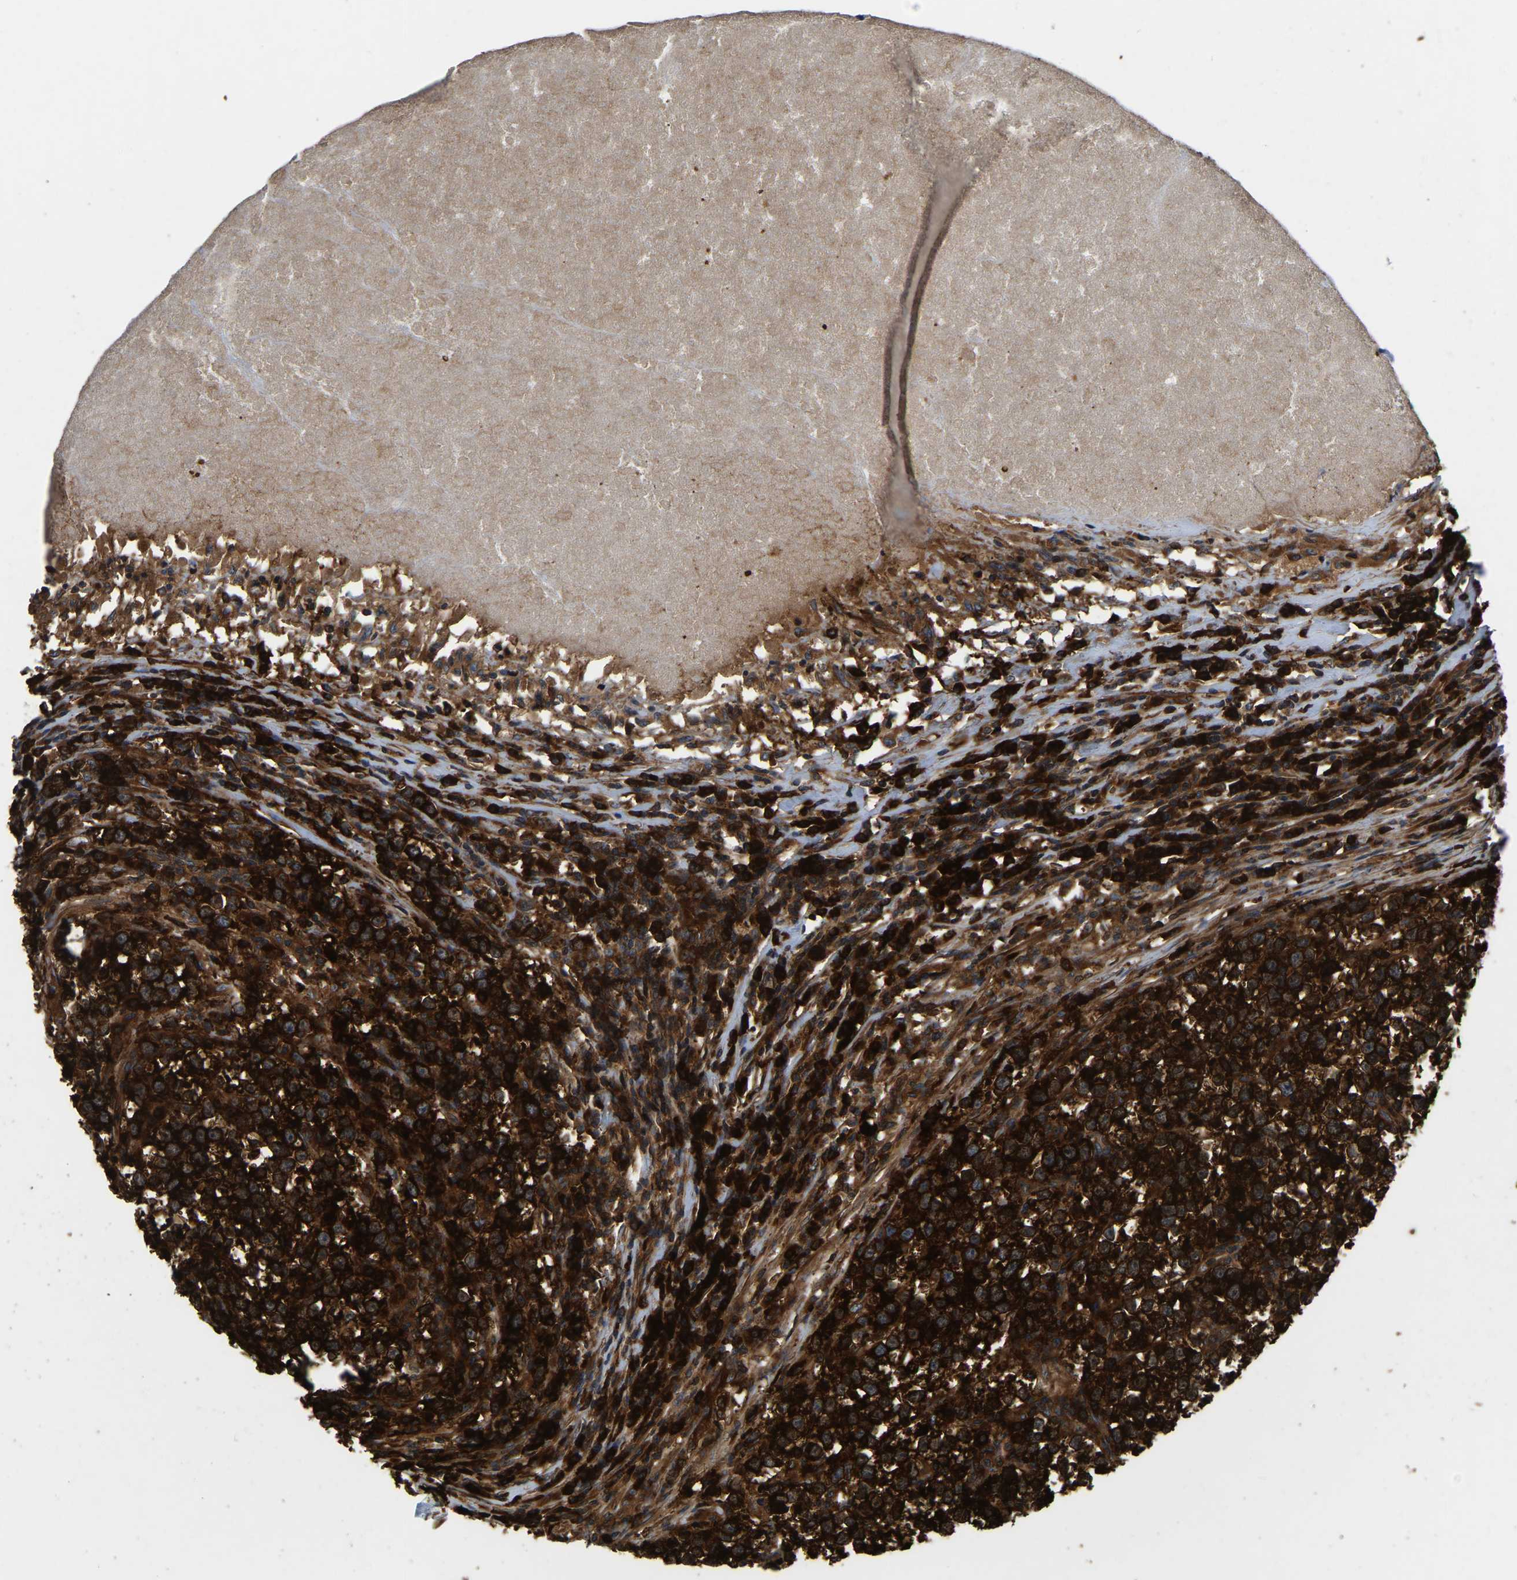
{"staining": {"intensity": "strong", "quantity": ">75%", "location": "cytoplasmic/membranous"}, "tissue": "testis cancer", "cell_type": "Tumor cells", "image_type": "cancer", "snomed": [{"axis": "morphology", "description": "Normal tissue, NOS"}, {"axis": "morphology", "description": "Seminoma, NOS"}, {"axis": "topography", "description": "Testis"}], "caption": "Immunohistochemistry (IHC) micrograph of neoplastic tissue: testis seminoma stained using immunohistochemistry (IHC) shows high levels of strong protein expression localized specifically in the cytoplasmic/membranous of tumor cells, appearing as a cytoplasmic/membranous brown color.", "gene": "GARS1", "patient": {"sex": "male", "age": 43}}